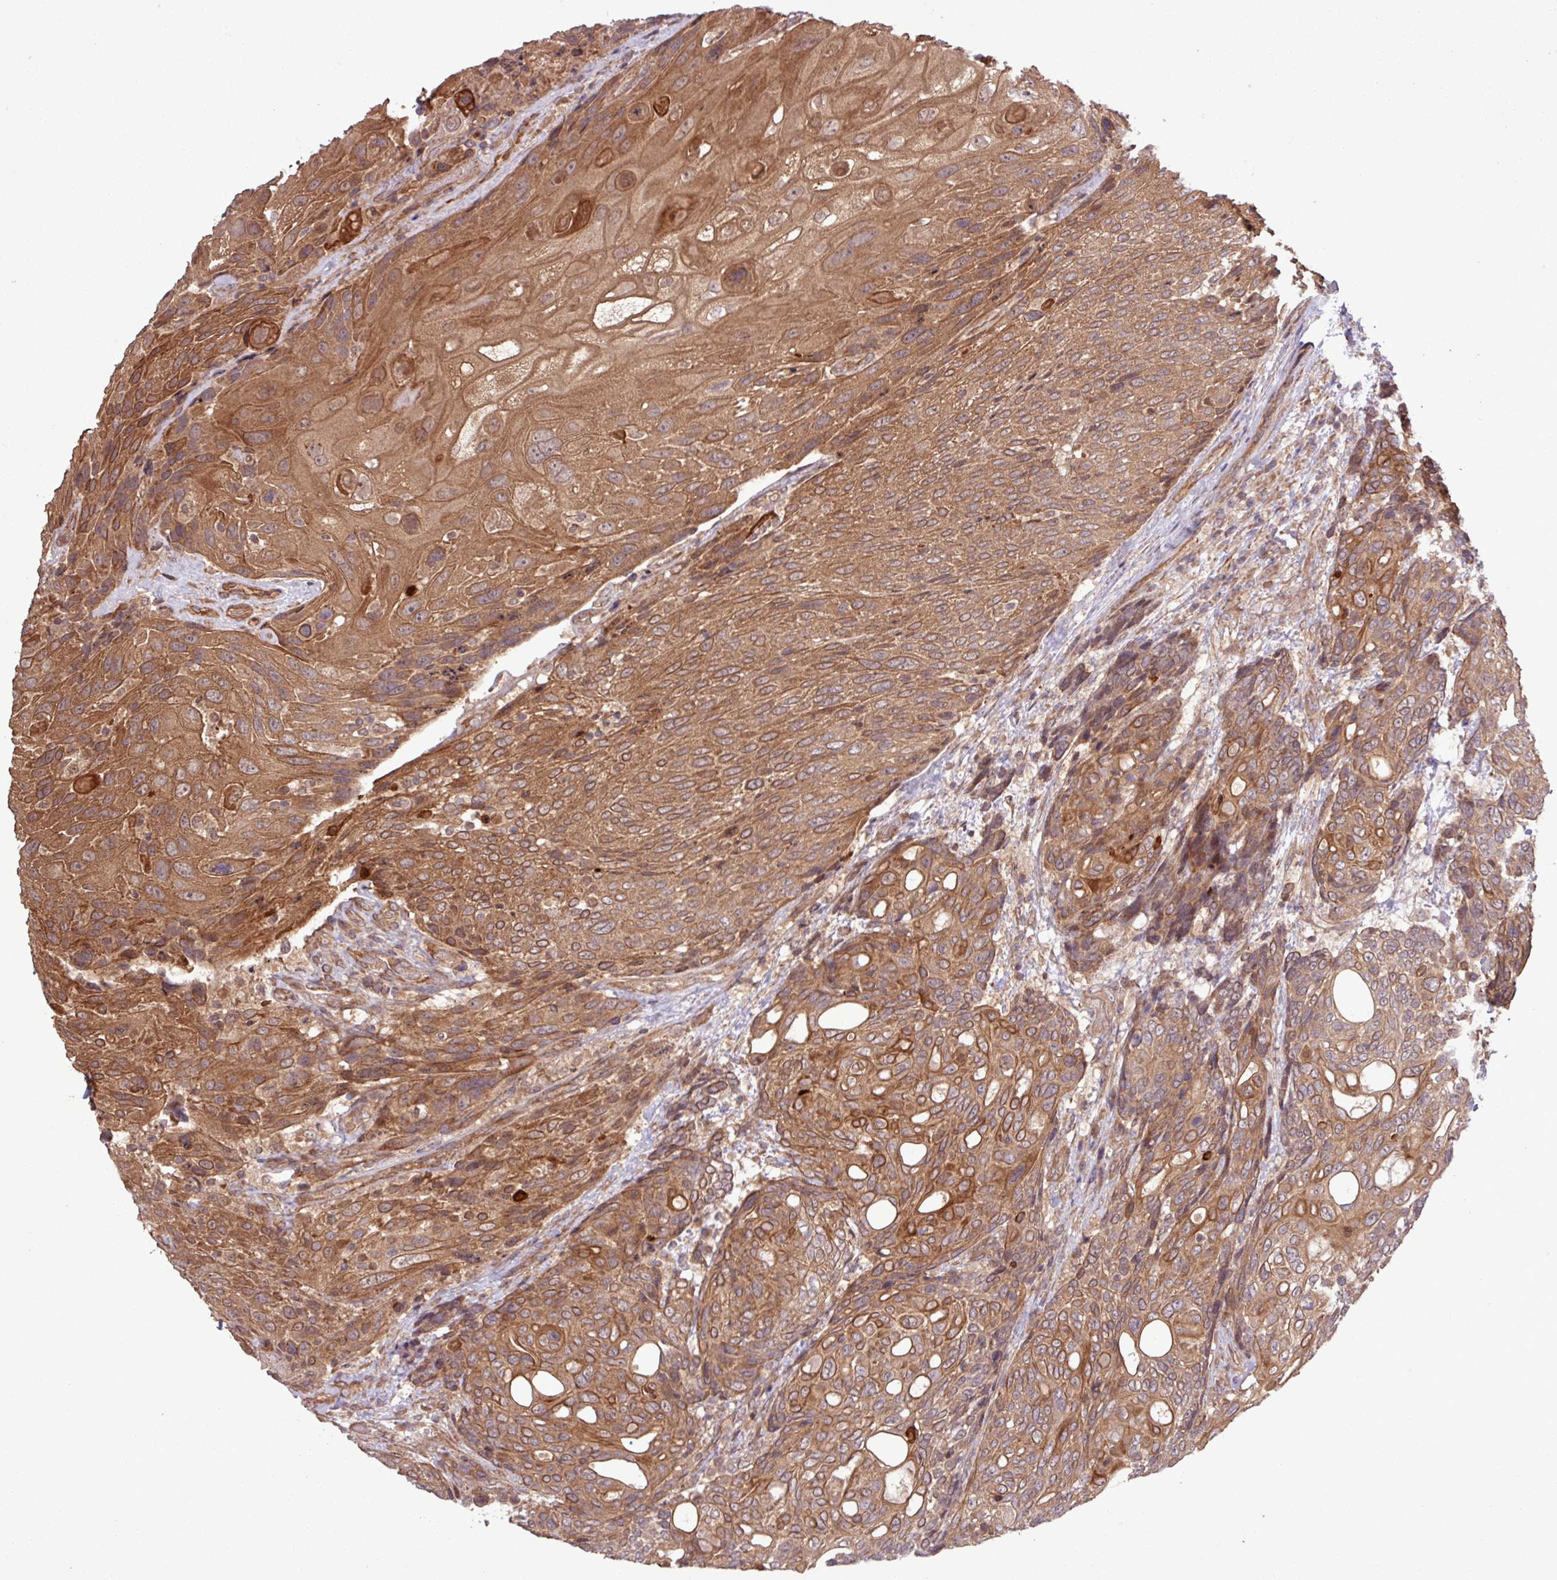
{"staining": {"intensity": "strong", "quantity": ">75%", "location": "cytoplasmic/membranous"}, "tissue": "urothelial cancer", "cell_type": "Tumor cells", "image_type": "cancer", "snomed": [{"axis": "morphology", "description": "Urothelial carcinoma, High grade"}, {"axis": "topography", "description": "Urinary bladder"}], "caption": "Protein staining demonstrates strong cytoplasmic/membranous expression in about >75% of tumor cells in urothelial cancer. The staining was performed using DAB (3,3'-diaminobenzidine), with brown indicating positive protein expression. Nuclei are stained blue with hematoxylin.", "gene": "TRABD2A", "patient": {"sex": "female", "age": 70}}